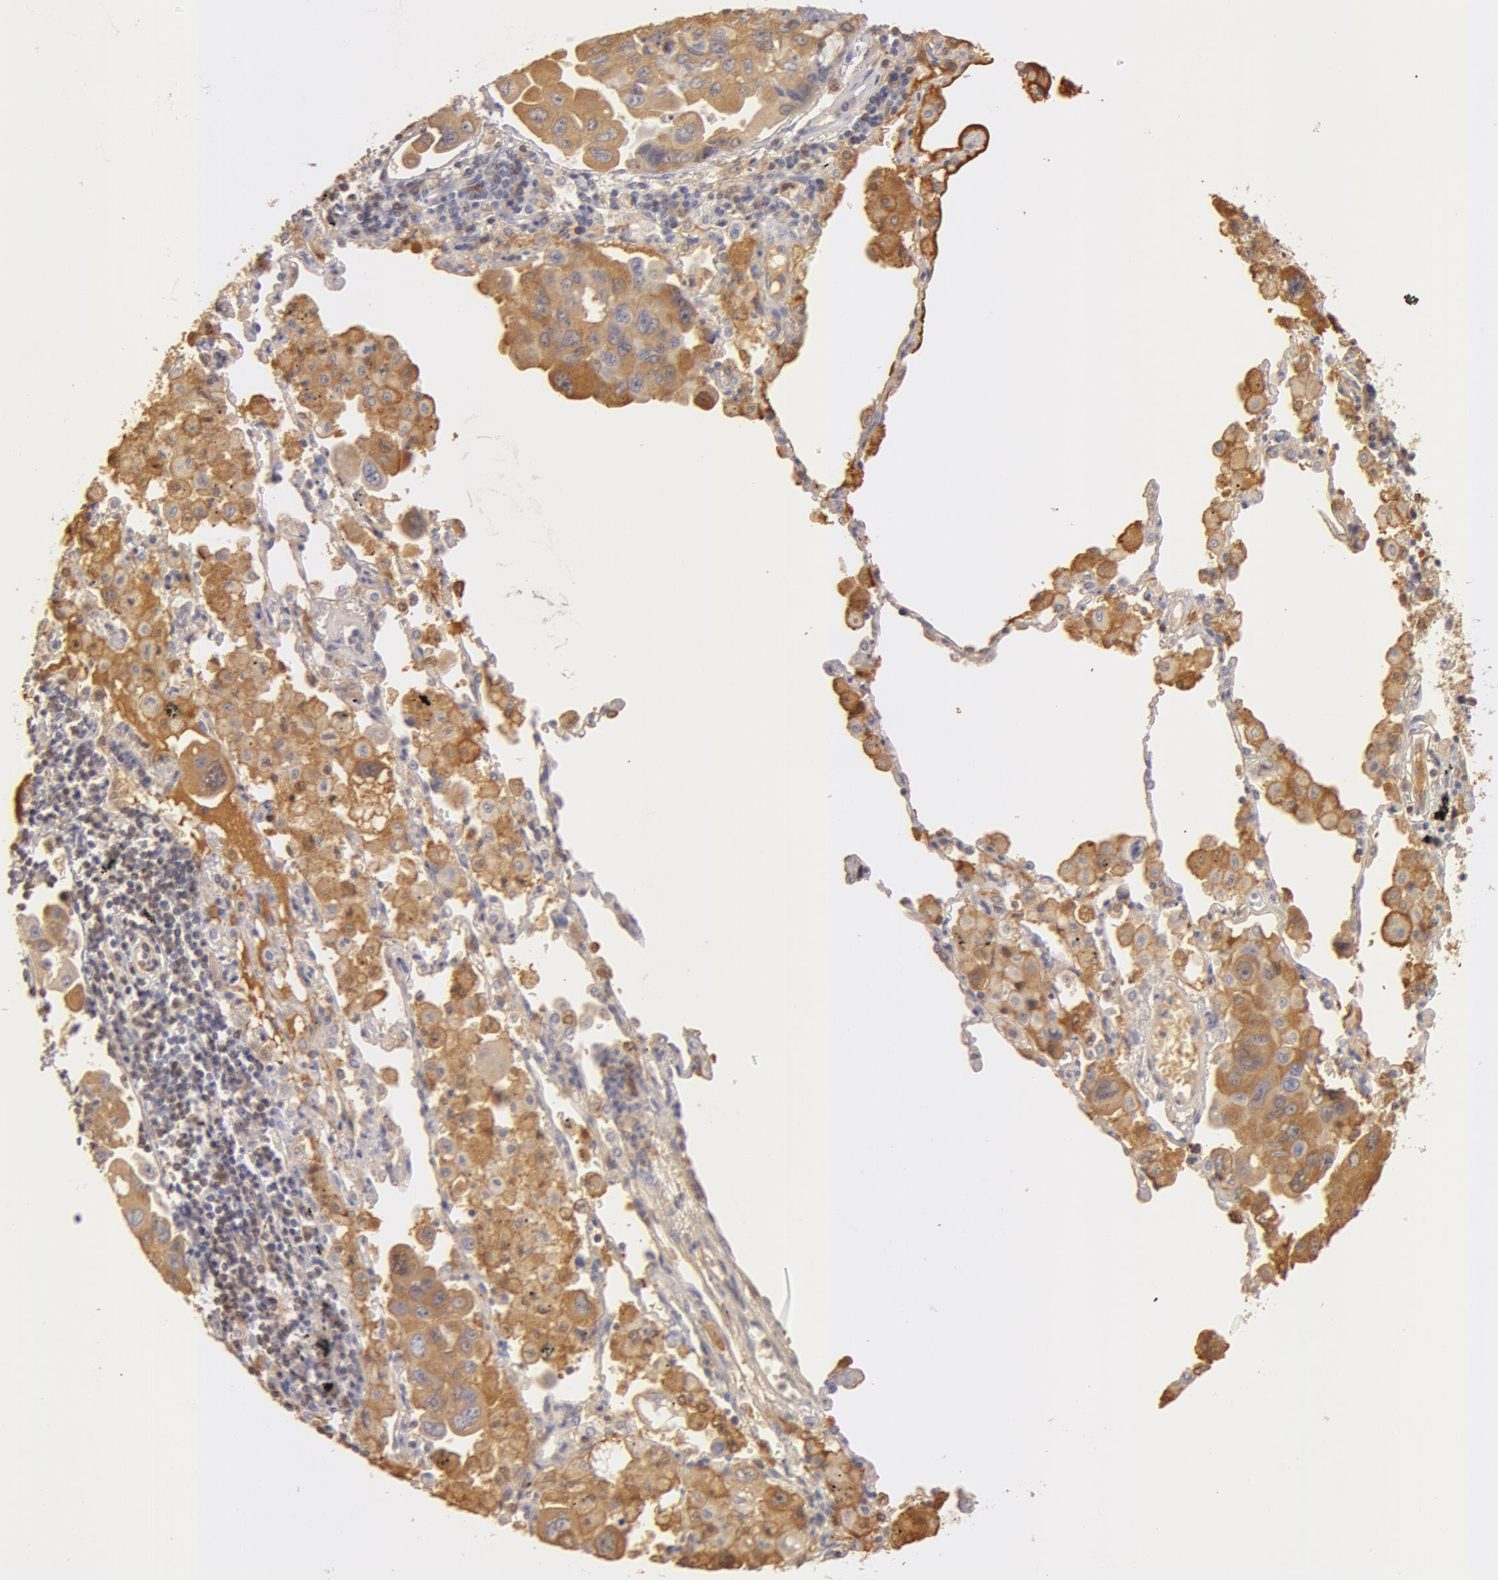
{"staining": {"intensity": "moderate", "quantity": ">75%", "location": "cytoplasmic/membranous"}, "tissue": "lung cancer", "cell_type": "Tumor cells", "image_type": "cancer", "snomed": [{"axis": "morphology", "description": "Adenocarcinoma, NOS"}, {"axis": "topography", "description": "Lung"}], "caption": "High-magnification brightfield microscopy of lung cancer (adenocarcinoma) stained with DAB (brown) and counterstained with hematoxylin (blue). tumor cells exhibit moderate cytoplasmic/membranous staining is present in approximately>75% of cells. (DAB (3,3'-diaminobenzidine) = brown stain, brightfield microscopy at high magnification).", "gene": "TF", "patient": {"sex": "male", "age": 64}}